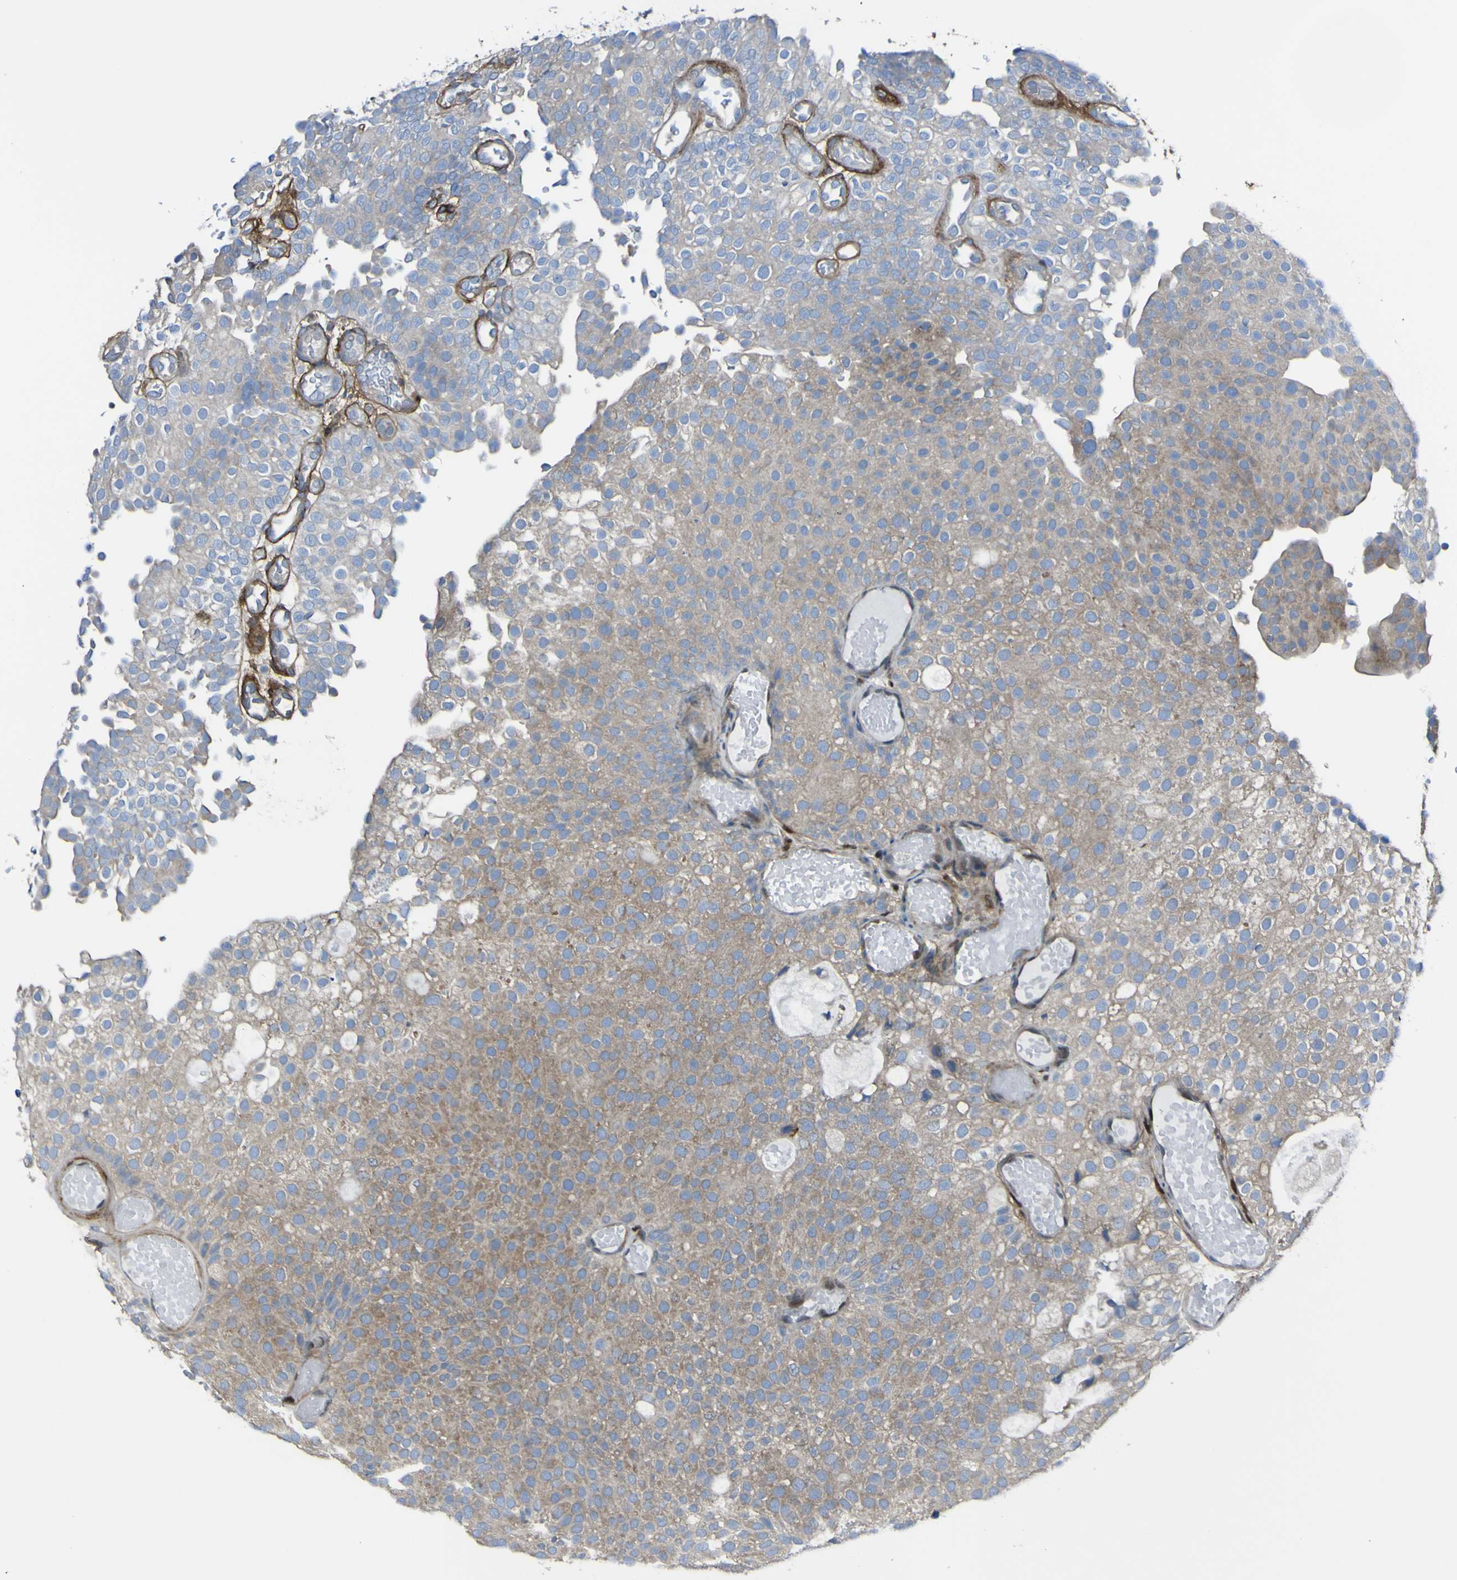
{"staining": {"intensity": "moderate", "quantity": ">75%", "location": "cytoplasmic/membranous"}, "tissue": "urothelial cancer", "cell_type": "Tumor cells", "image_type": "cancer", "snomed": [{"axis": "morphology", "description": "Urothelial carcinoma, Low grade"}, {"axis": "topography", "description": "Urinary bladder"}], "caption": "High-magnification brightfield microscopy of urothelial cancer stained with DAB (3,3'-diaminobenzidine) (brown) and counterstained with hematoxylin (blue). tumor cells exhibit moderate cytoplasmic/membranous expression is identified in about>75% of cells. The staining was performed using DAB (3,3'-diaminobenzidine) to visualize the protein expression in brown, while the nuclei were stained in blue with hematoxylin (Magnification: 20x).", "gene": "LRRN1", "patient": {"sex": "male", "age": 78}}